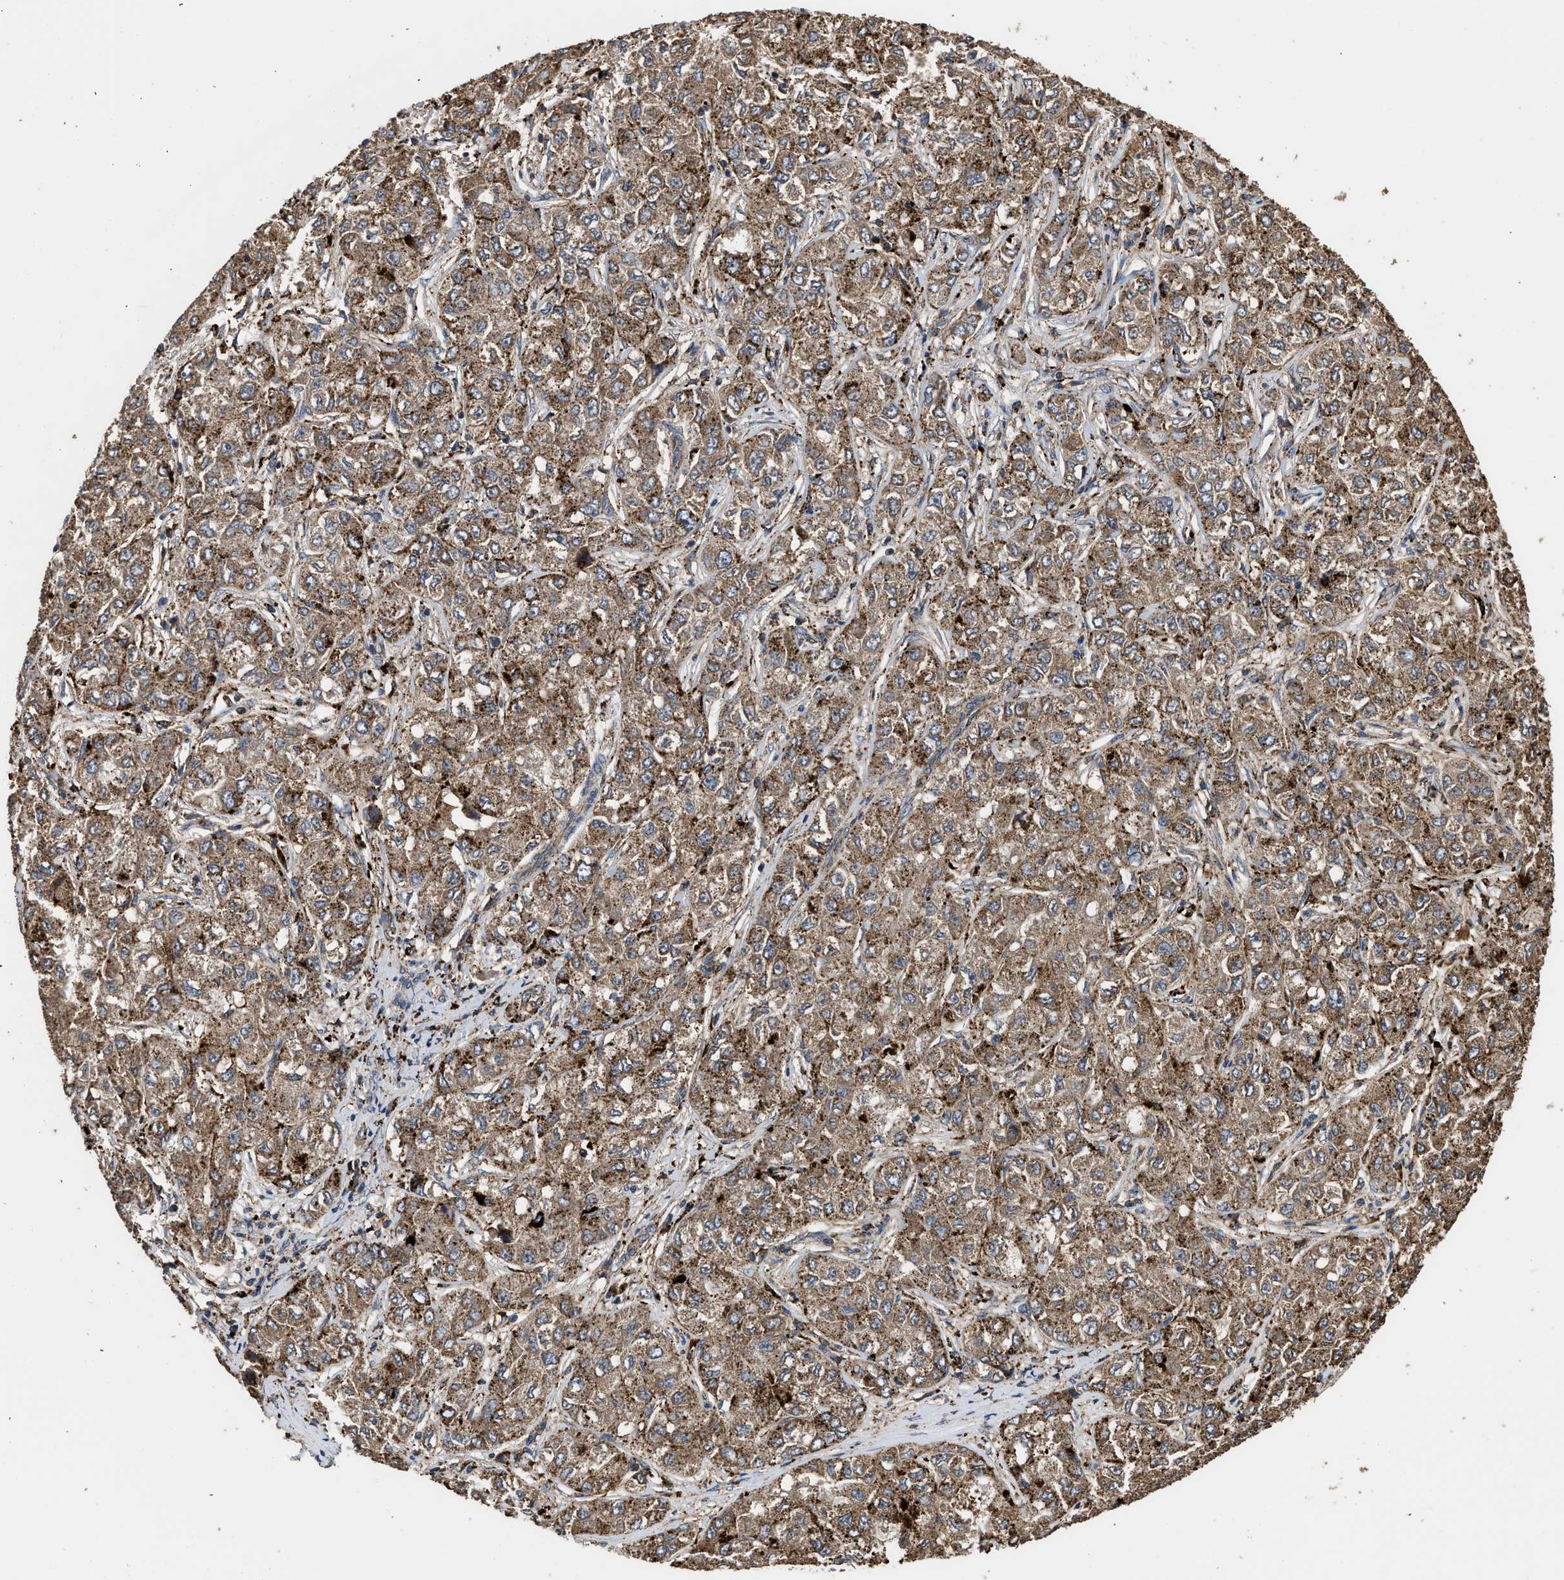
{"staining": {"intensity": "strong", "quantity": ">75%", "location": "cytoplasmic/membranous"}, "tissue": "liver cancer", "cell_type": "Tumor cells", "image_type": "cancer", "snomed": [{"axis": "morphology", "description": "Carcinoma, Hepatocellular, NOS"}, {"axis": "topography", "description": "Liver"}], "caption": "Human liver cancer stained with a protein marker exhibits strong staining in tumor cells.", "gene": "CTSV", "patient": {"sex": "male", "age": 80}}